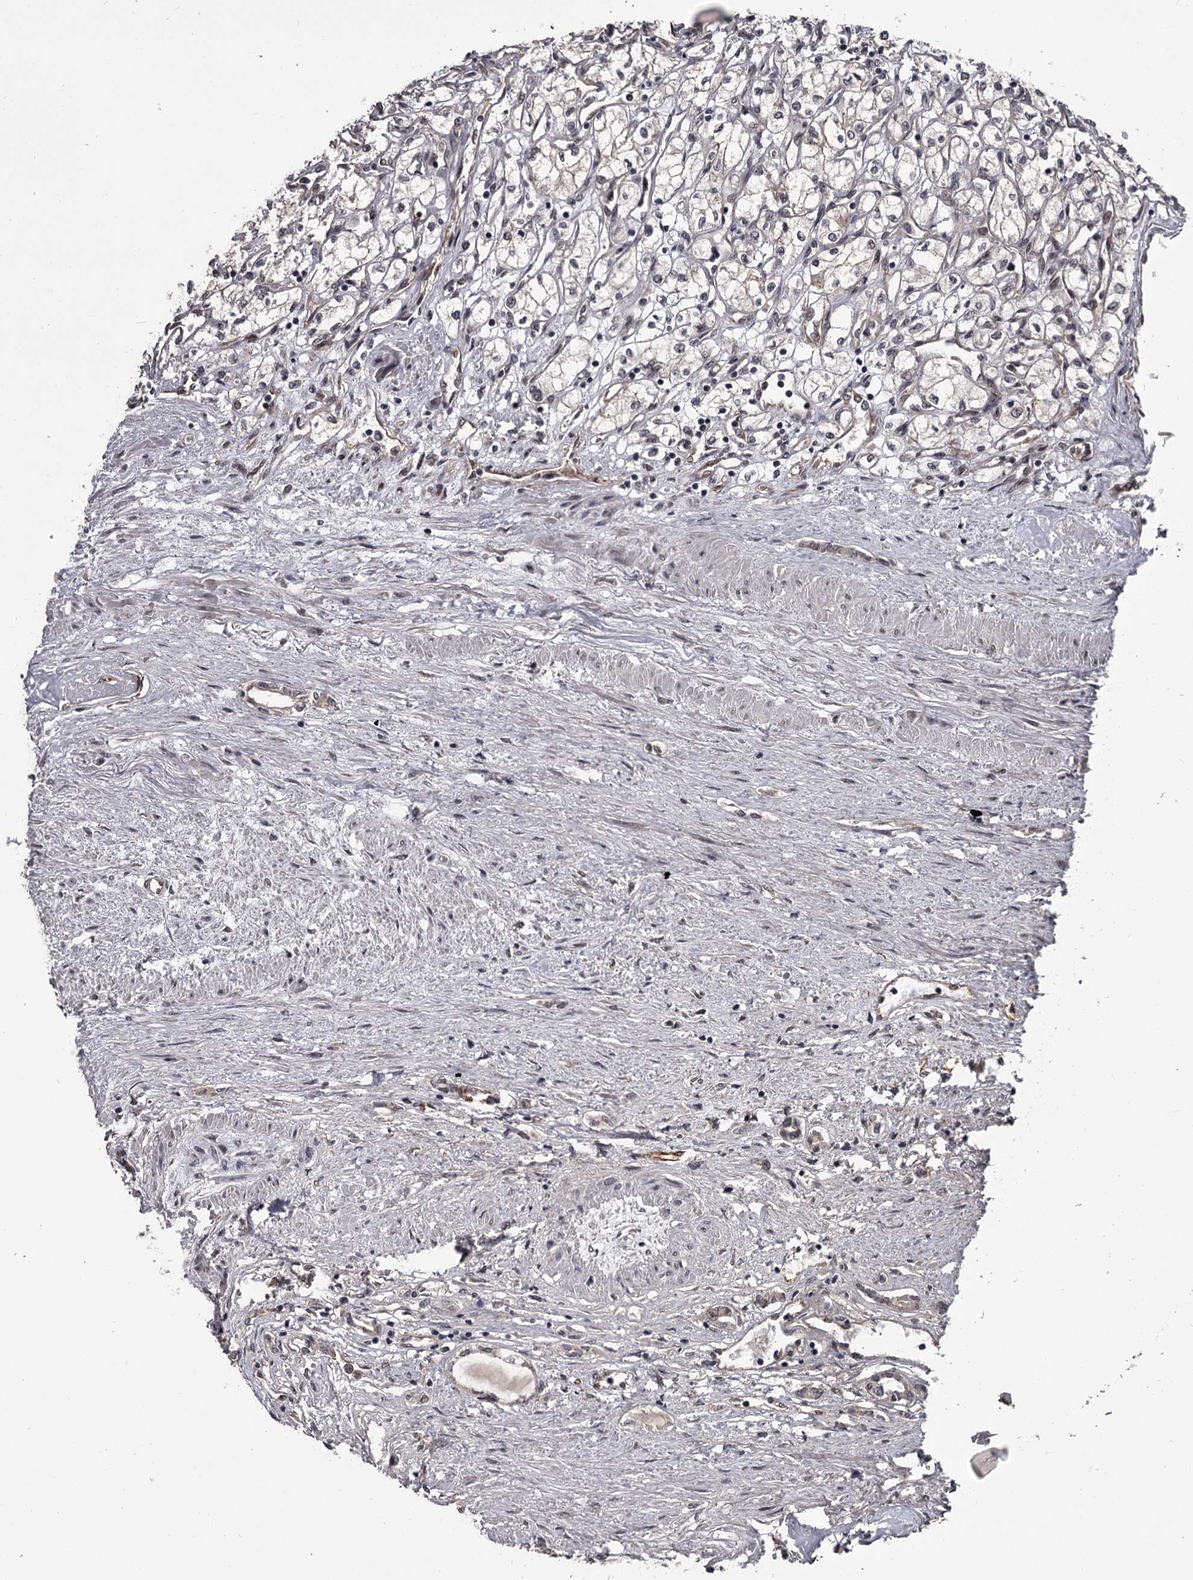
{"staining": {"intensity": "negative", "quantity": "none", "location": "none"}, "tissue": "renal cancer", "cell_type": "Tumor cells", "image_type": "cancer", "snomed": [{"axis": "morphology", "description": "Adenocarcinoma, NOS"}, {"axis": "topography", "description": "Kidney"}], "caption": "Tumor cells are negative for protein expression in human adenocarcinoma (renal).", "gene": "CDC42EP2", "patient": {"sex": "male", "age": 59}}